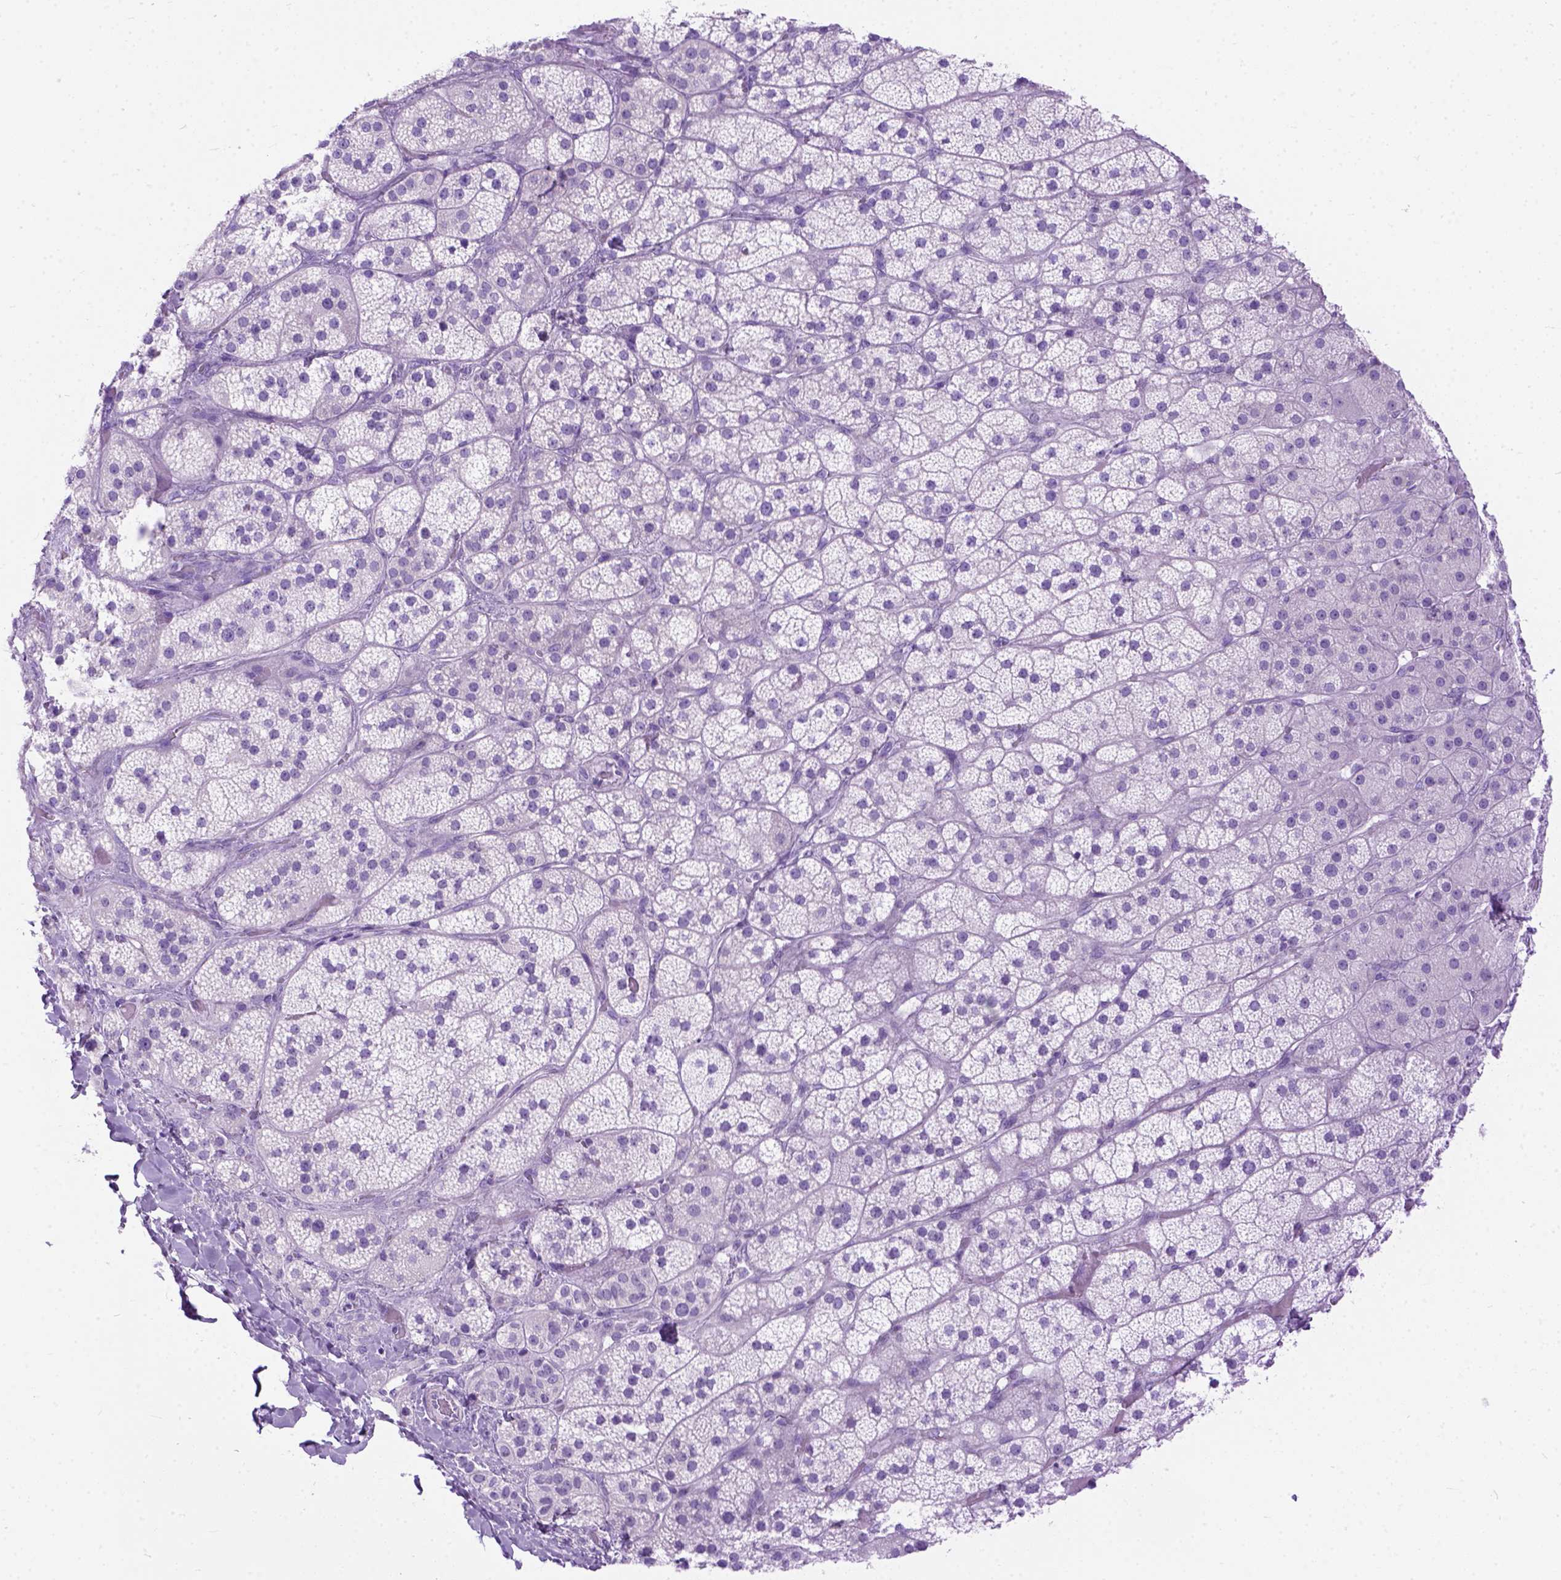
{"staining": {"intensity": "negative", "quantity": "none", "location": "none"}, "tissue": "adrenal gland", "cell_type": "Glandular cells", "image_type": "normal", "snomed": [{"axis": "morphology", "description": "Normal tissue, NOS"}, {"axis": "topography", "description": "Adrenal gland"}], "caption": "DAB (3,3'-diaminobenzidine) immunohistochemical staining of normal adrenal gland reveals no significant expression in glandular cells.", "gene": "ODAD3", "patient": {"sex": "male", "age": 57}}